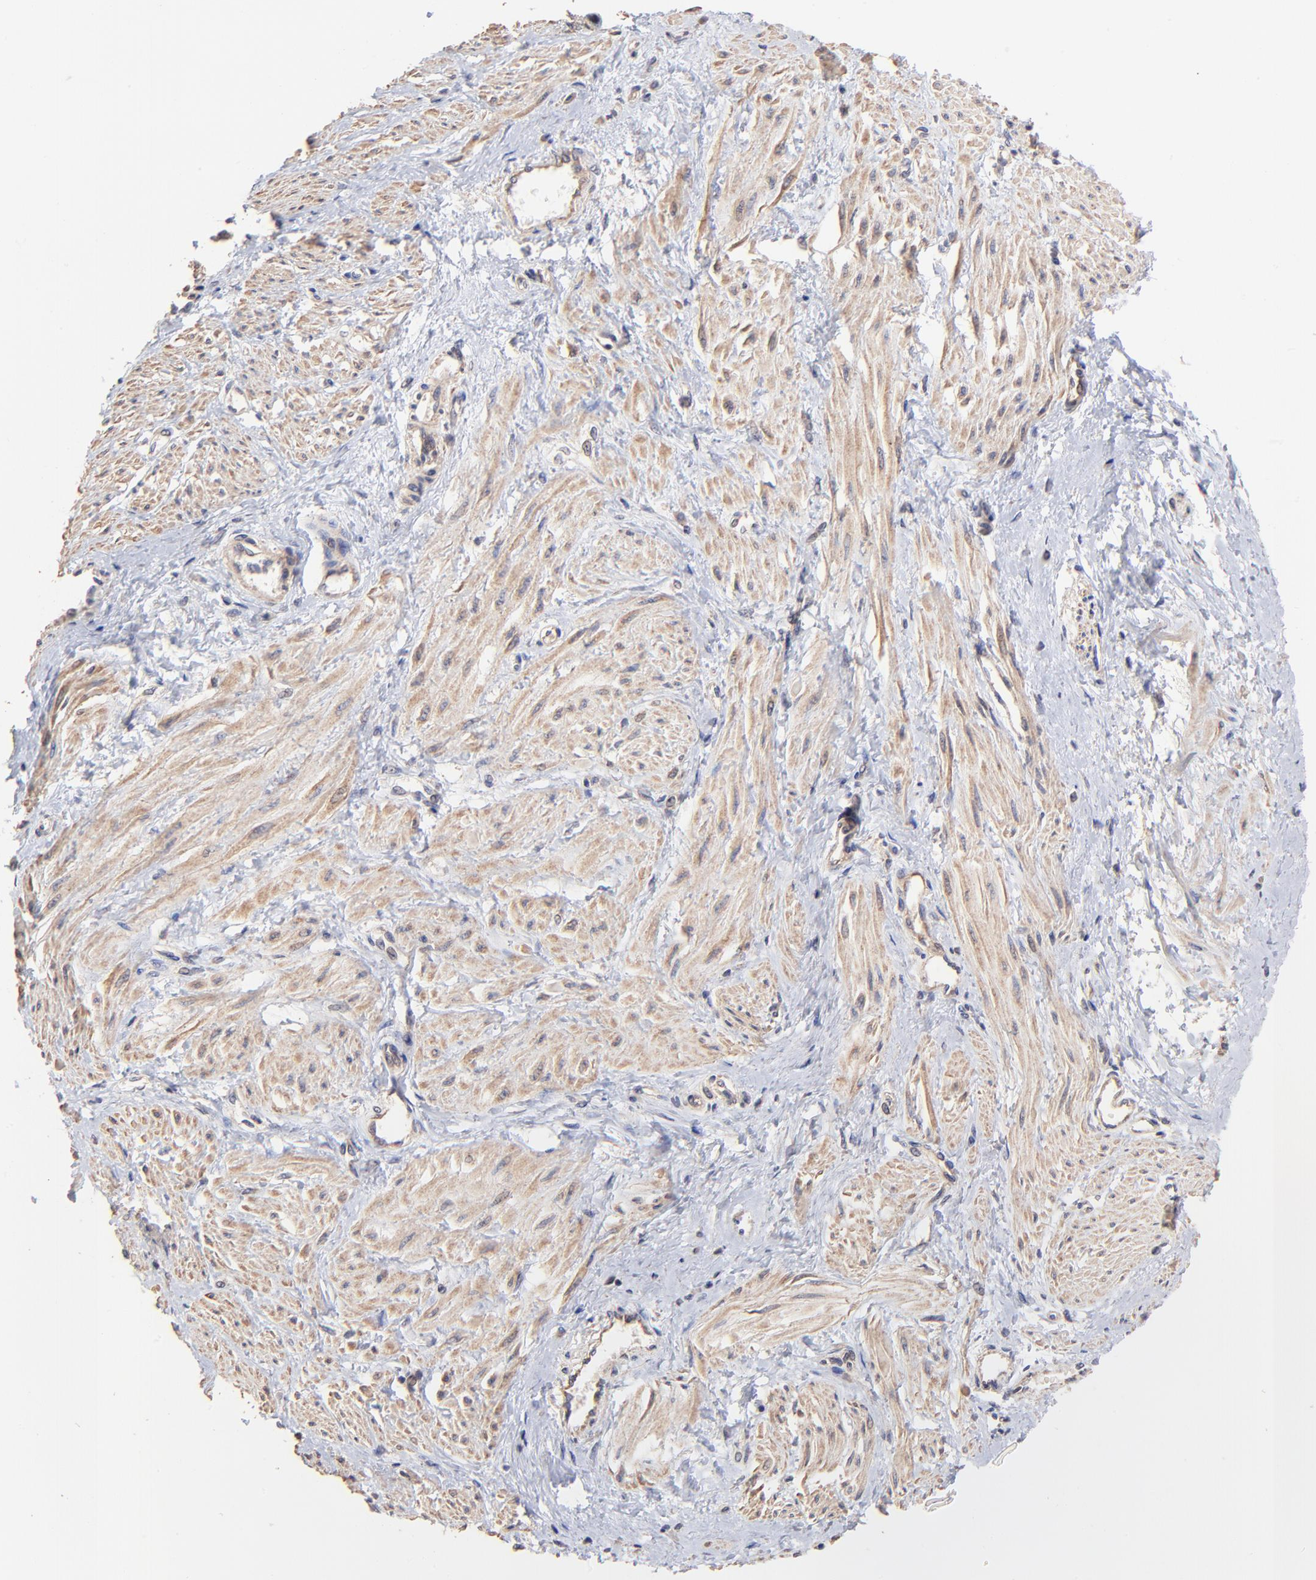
{"staining": {"intensity": "moderate", "quantity": ">75%", "location": "cytoplasmic/membranous"}, "tissue": "smooth muscle", "cell_type": "Smooth muscle cells", "image_type": "normal", "snomed": [{"axis": "morphology", "description": "Normal tissue, NOS"}, {"axis": "topography", "description": "Smooth muscle"}, {"axis": "topography", "description": "Uterus"}], "caption": "Protein analysis of benign smooth muscle displays moderate cytoplasmic/membranous staining in about >75% of smooth muscle cells. Using DAB (brown) and hematoxylin (blue) stains, captured at high magnification using brightfield microscopy.", "gene": "BAIAP2L2", "patient": {"sex": "female", "age": 39}}